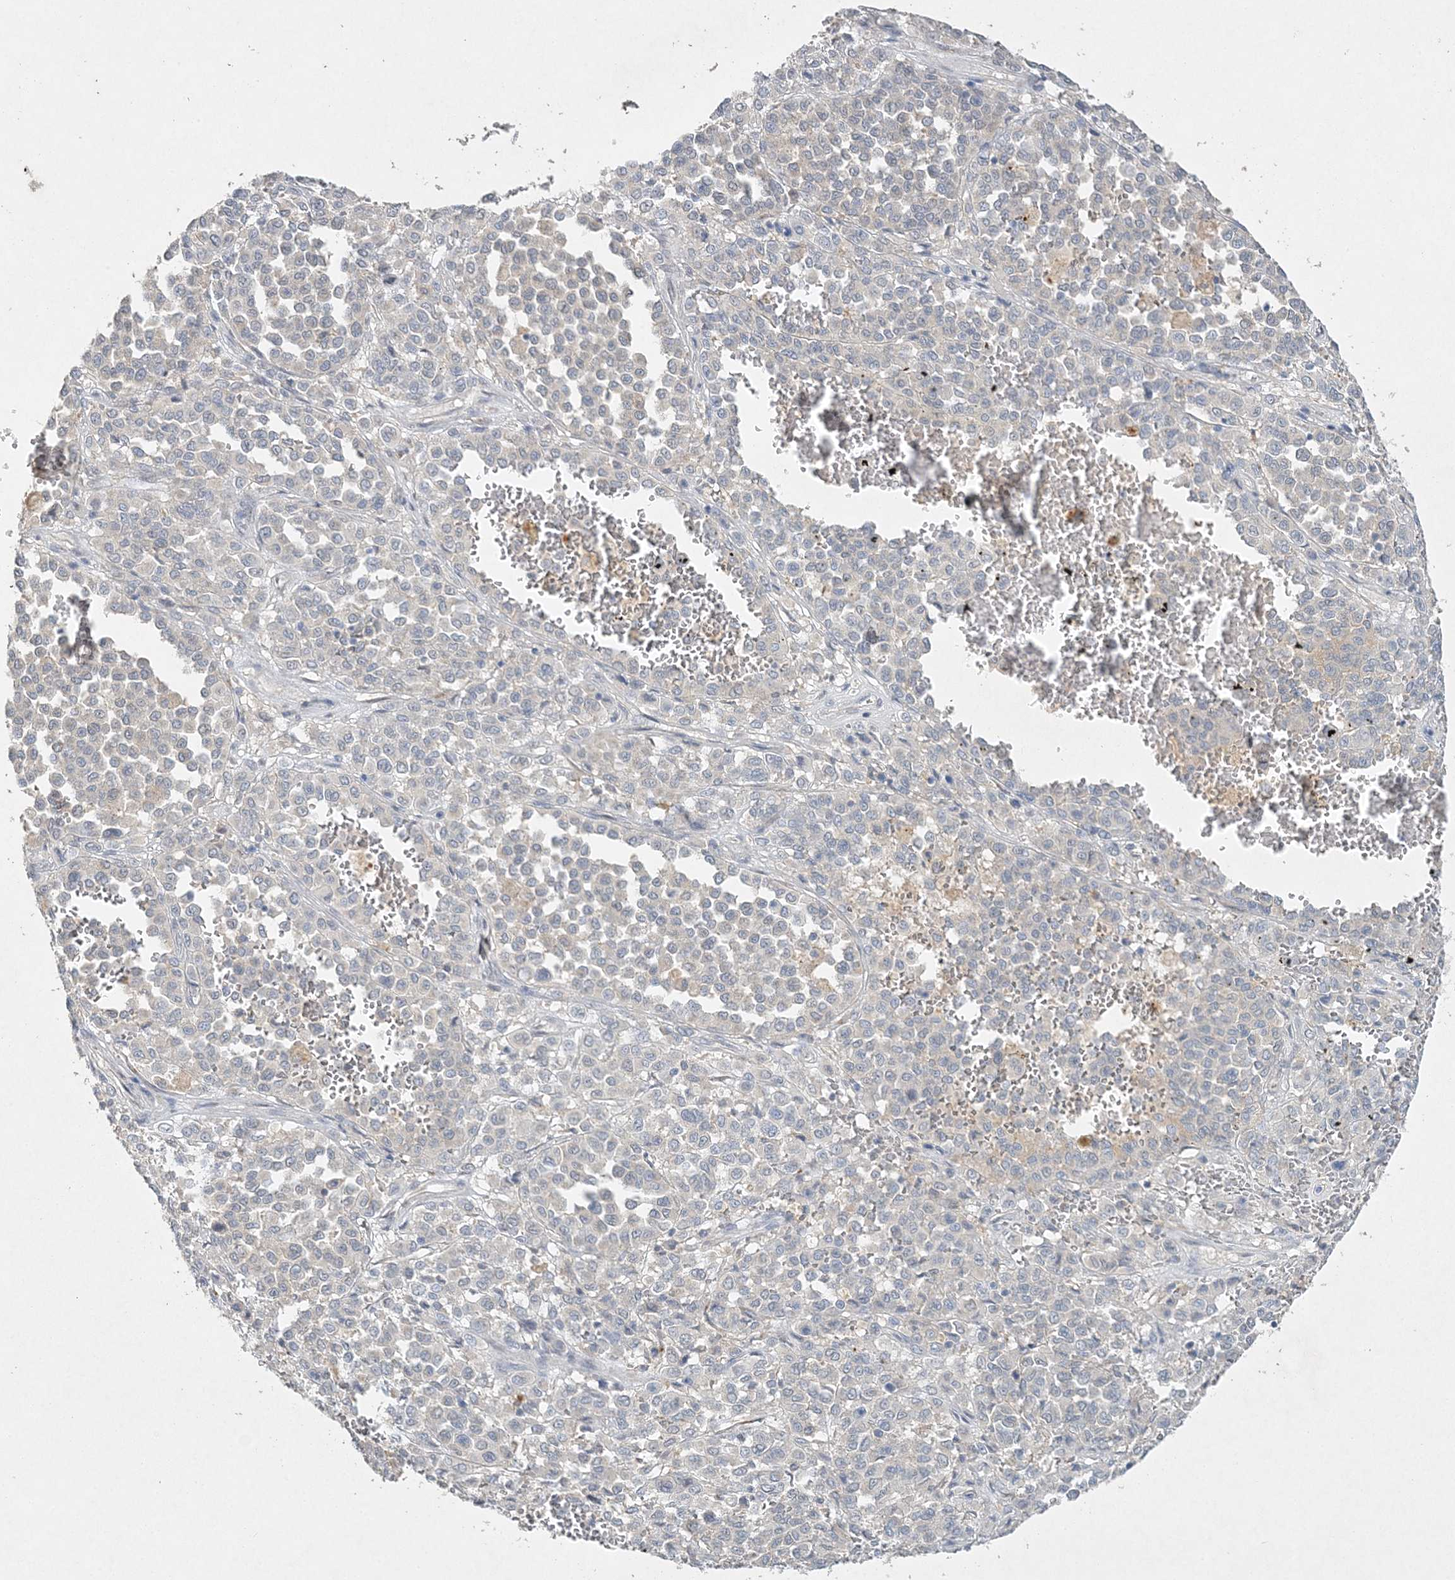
{"staining": {"intensity": "negative", "quantity": "none", "location": "none"}, "tissue": "melanoma", "cell_type": "Tumor cells", "image_type": "cancer", "snomed": [{"axis": "morphology", "description": "Malignant melanoma, Metastatic site"}, {"axis": "topography", "description": "Pancreas"}], "caption": "Tumor cells are negative for protein expression in human melanoma. The staining was performed using DAB to visualize the protein expression in brown, while the nuclei were stained in blue with hematoxylin (Magnification: 20x).", "gene": "MAT2B", "patient": {"sex": "female", "age": 30}}